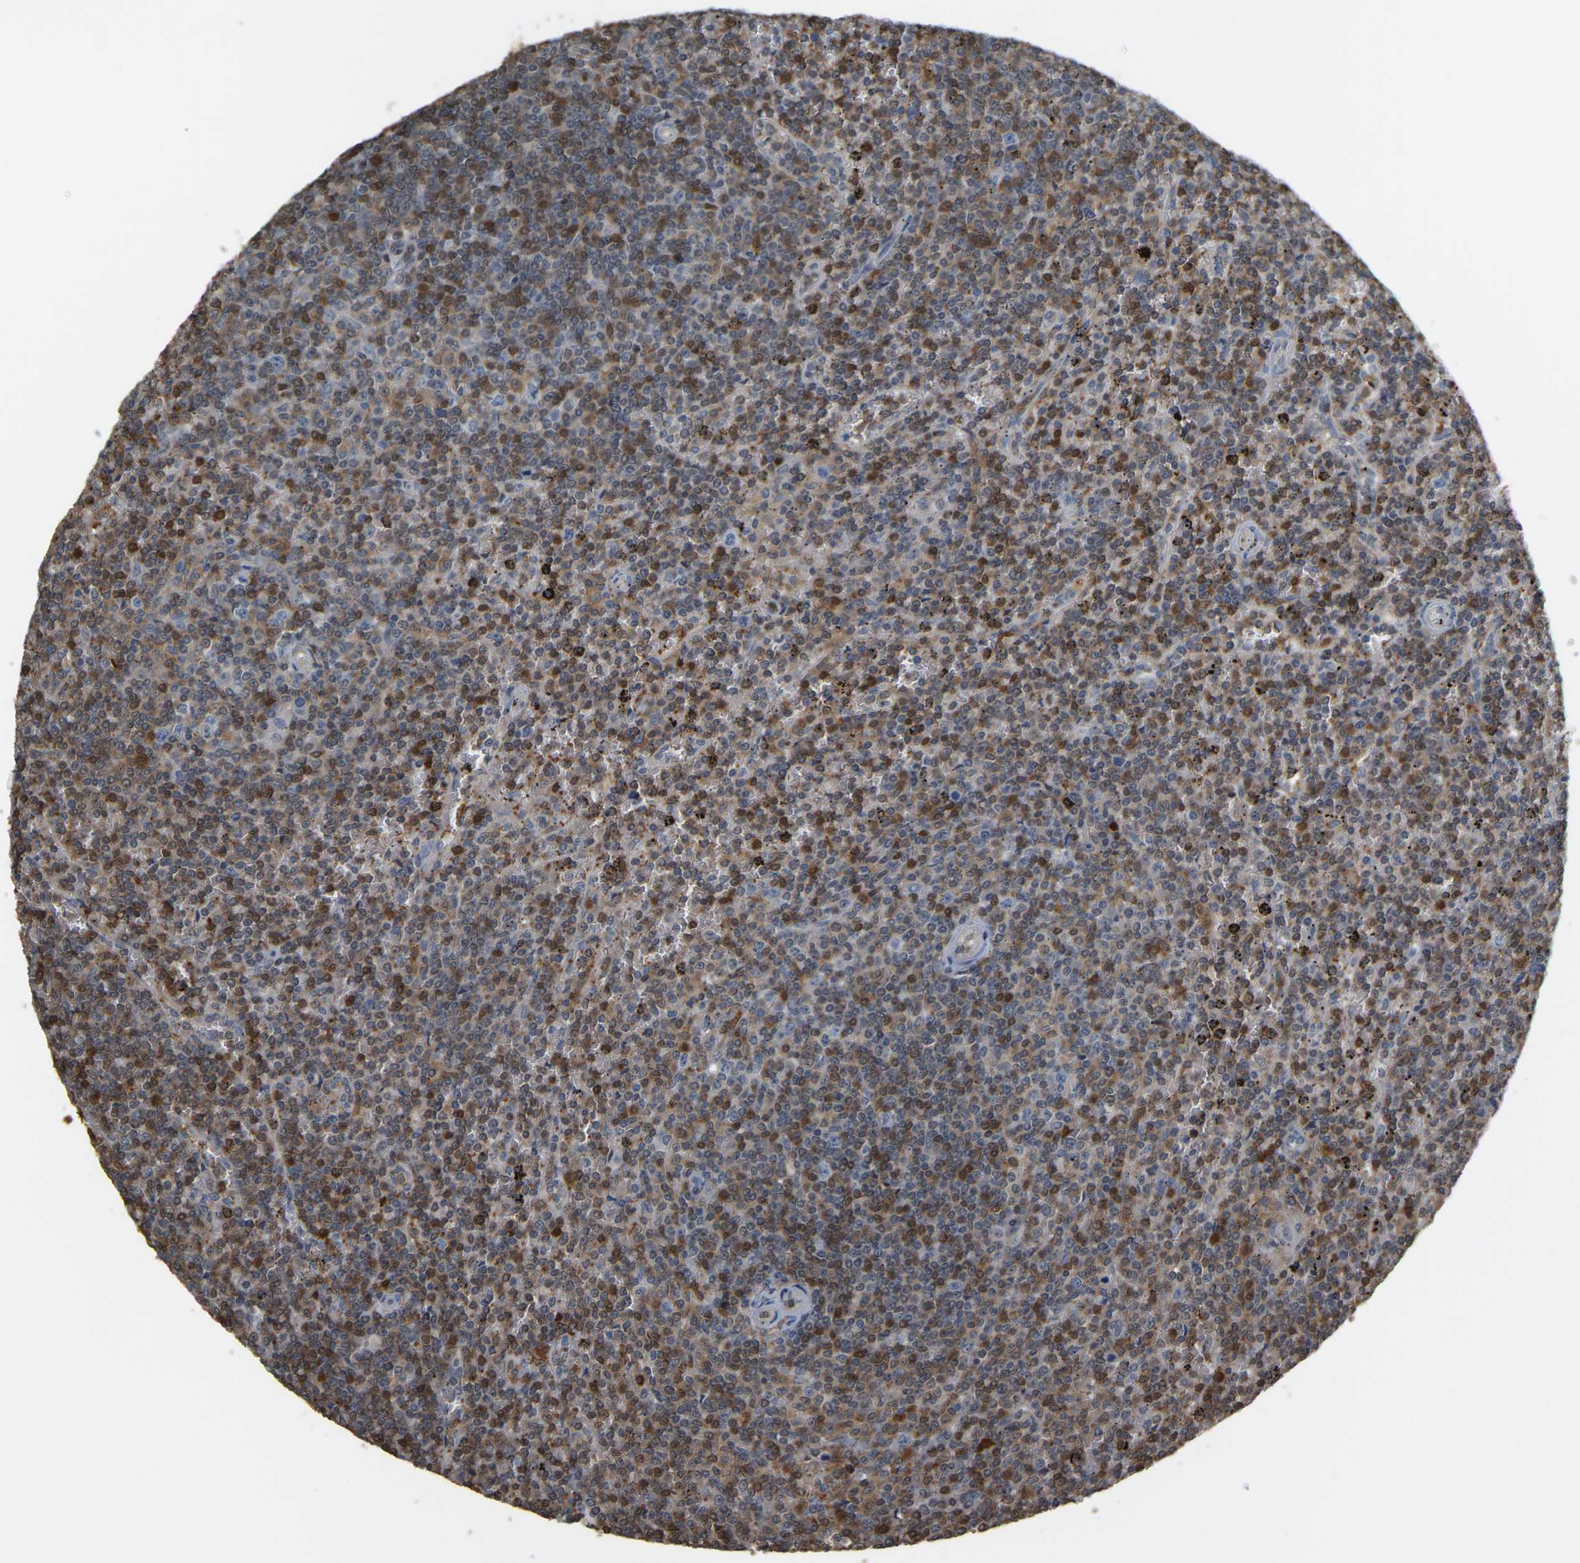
{"staining": {"intensity": "moderate", "quantity": ">75%", "location": "cytoplasmic/membranous"}, "tissue": "lymphoma", "cell_type": "Tumor cells", "image_type": "cancer", "snomed": [{"axis": "morphology", "description": "Malignant lymphoma, non-Hodgkin's type, Low grade"}, {"axis": "topography", "description": "Spleen"}], "caption": "Immunohistochemical staining of lymphoma exhibits medium levels of moderate cytoplasmic/membranous positivity in approximately >75% of tumor cells.", "gene": "MTPN", "patient": {"sex": "female", "age": 19}}